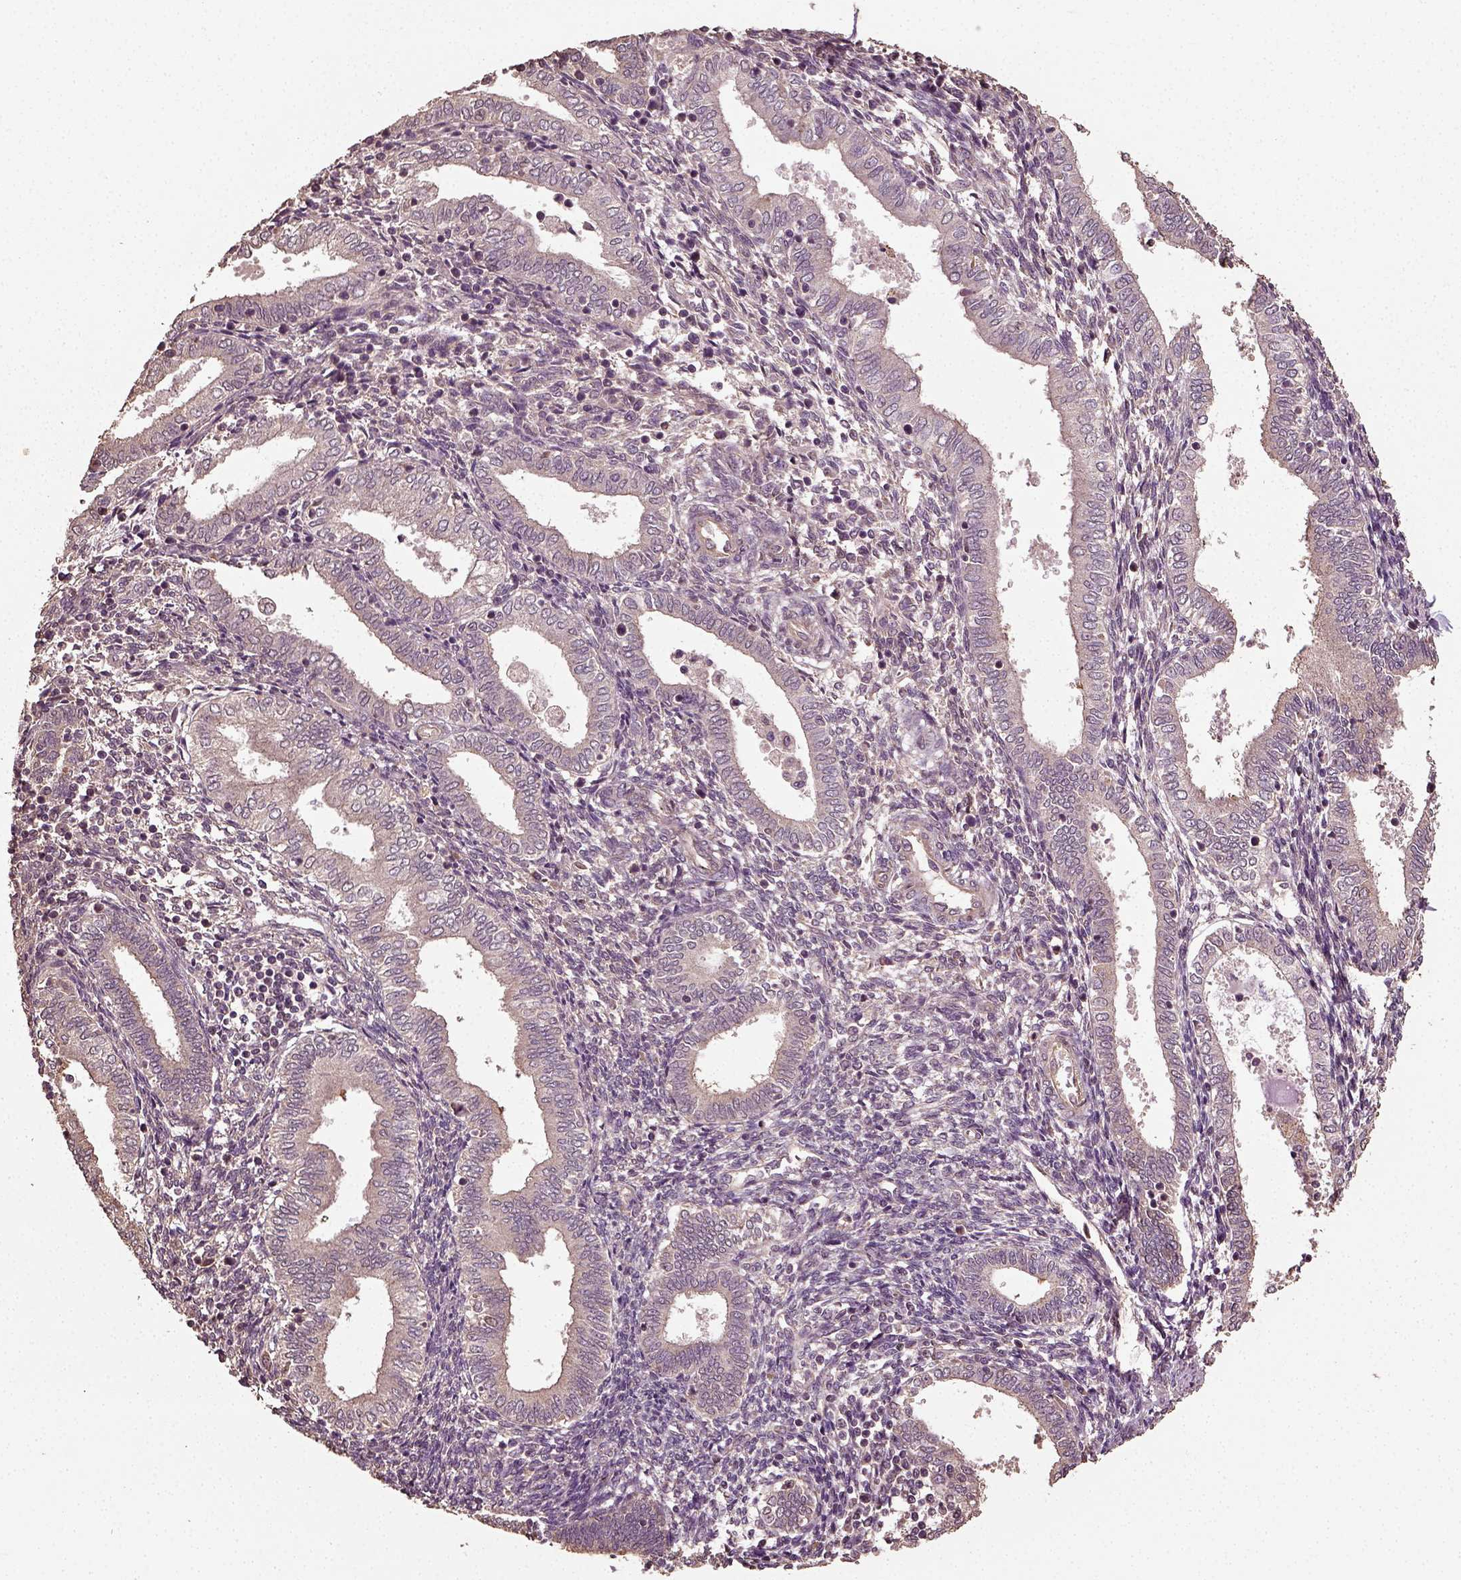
{"staining": {"intensity": "negative", "quantity": "none", "location": "none"}, "tissue": "endometrium", "cell_type": "Cells in endometrial stroma", "image_type": "normal", "snomed": [{"axis": "morphology", "description": "Normal tissue, NOS"}, {"axis": "topography", "description": "Endometrium"}], "caption": "This is an immunohistochemistry photomicrograph of normal endometrium. There is no positivity in cells in endometrial stroma.", "gene": "ERV3", "patient": {"sex": "female", "age": 42}}